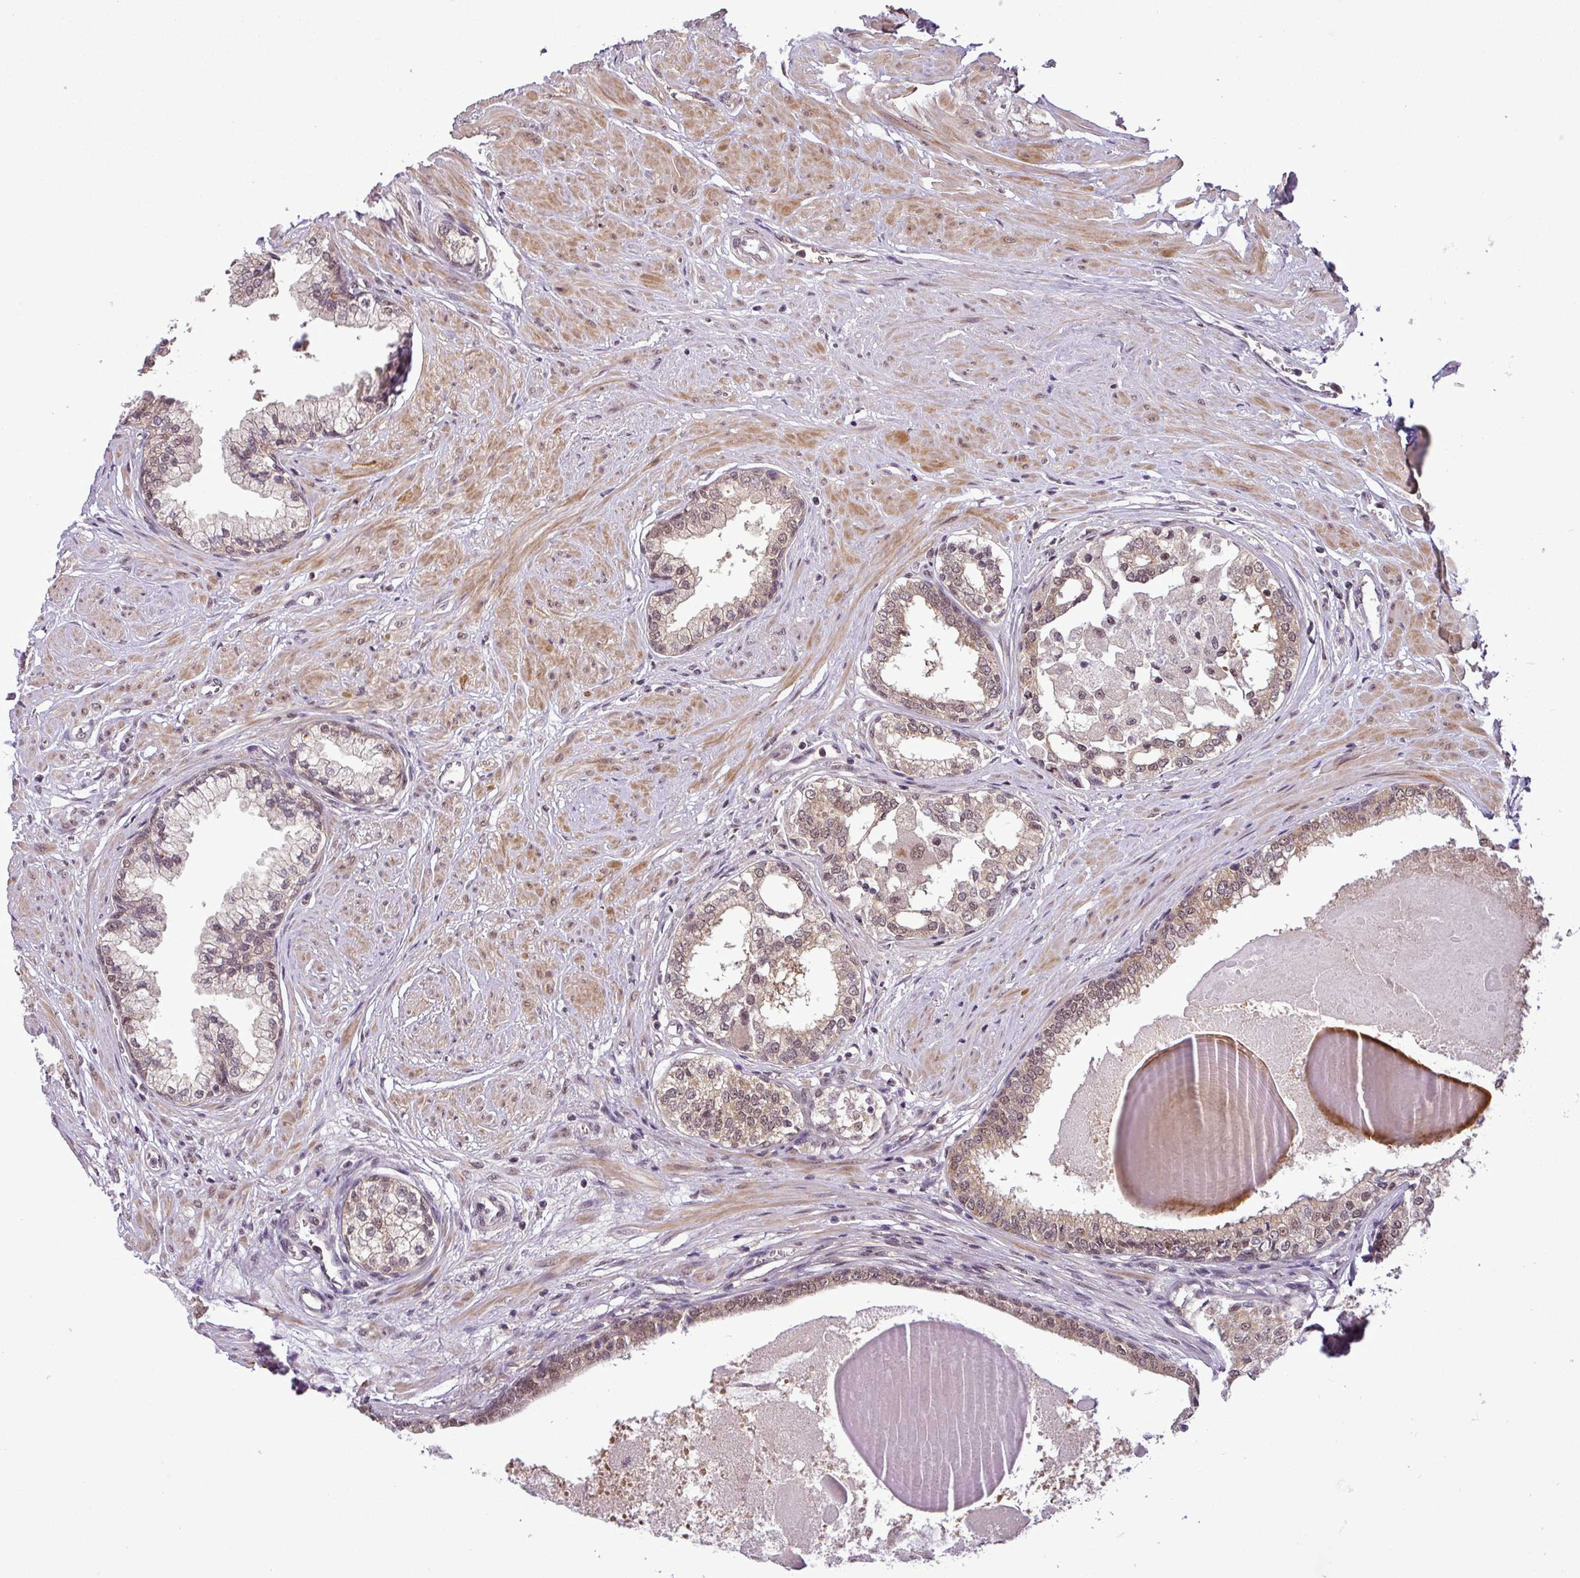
{"staining": {"intensity": "moderate", "quantity": ">75%", "location": "nuclear"}, "tissue": "prostate", "cell_type": "Glandular cells", "image_type": "normal", "snomed": [{"axis": "morphology", "description": "Normal tissue, NOS"}, {"axis": "topography", "description": "Prostate"}], "caption": "Moderate nuclear protein expression is present in approximately >75% of glandular cells in prostate. Immunohistochemistry (ihc) stains the protein in brown and the nuclei are stained blue.", "gene": "MFHAS1", "patient": {"sex": "male", "age": 57}}